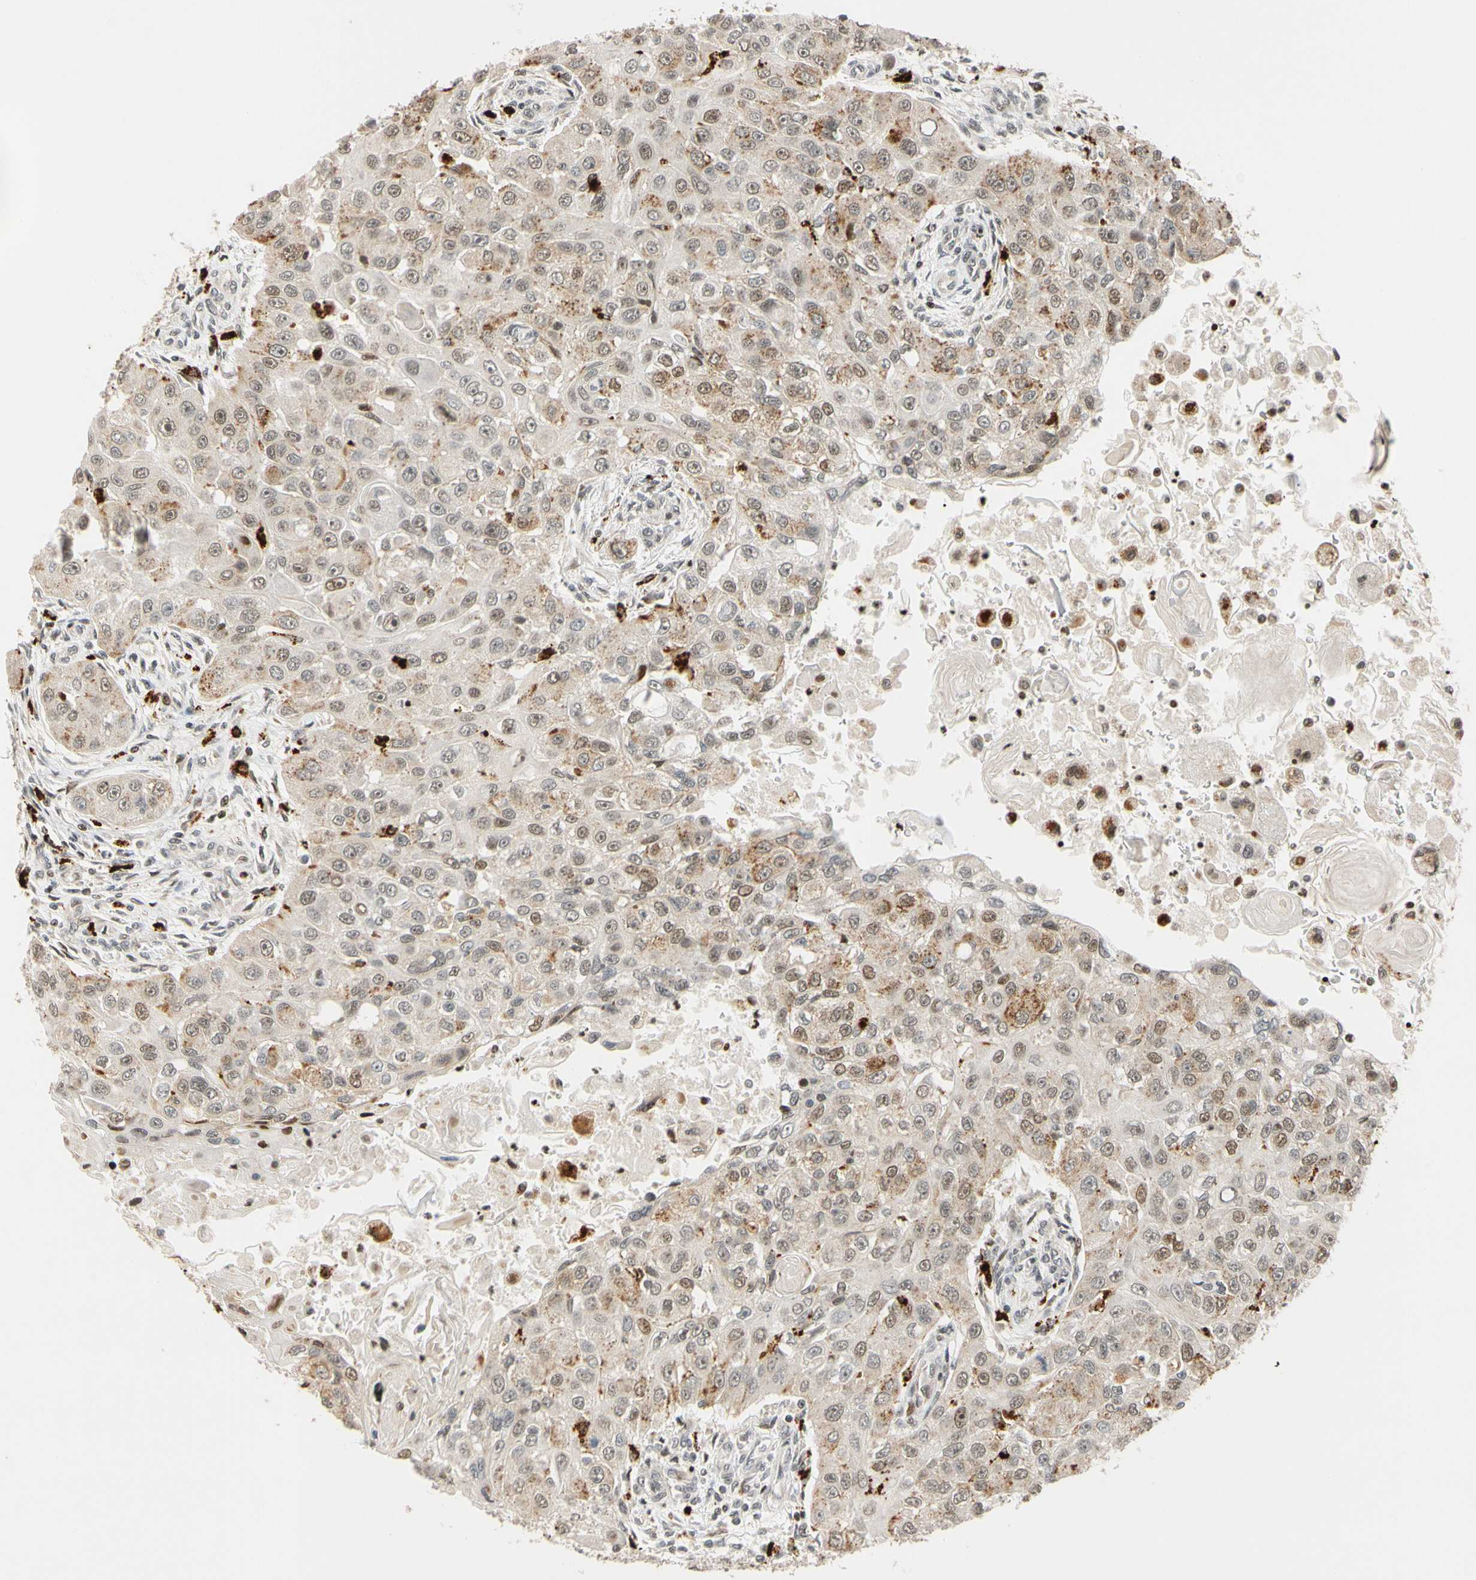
{"staining": {"intensity": "weak", "quantity": ">75%", "location": "cytoplasmic/membranous,nuclear"}, "tissue": "head and neck cancer", "cell_type": "Tumor cells", "image_type": "cancer", "snomed": [{"axis": "morphology", "description": "Normal tissue, NOS"}, {"axis": "morphology", "description": "Squamous cell carcinoma, NOS"}, {"axis": "topography", "description": "Skeletal muscle"}, {"axis": "topography", "description": "Head-Neck"}], "caption": "Protein expression analysis of human head and neck cancer reveals weak cytoplasmic/membranous and nuclear positivity in about >75% of tumor cells.", "gene": "CDK7", "patient": {"sex": "male", "age": 51}}